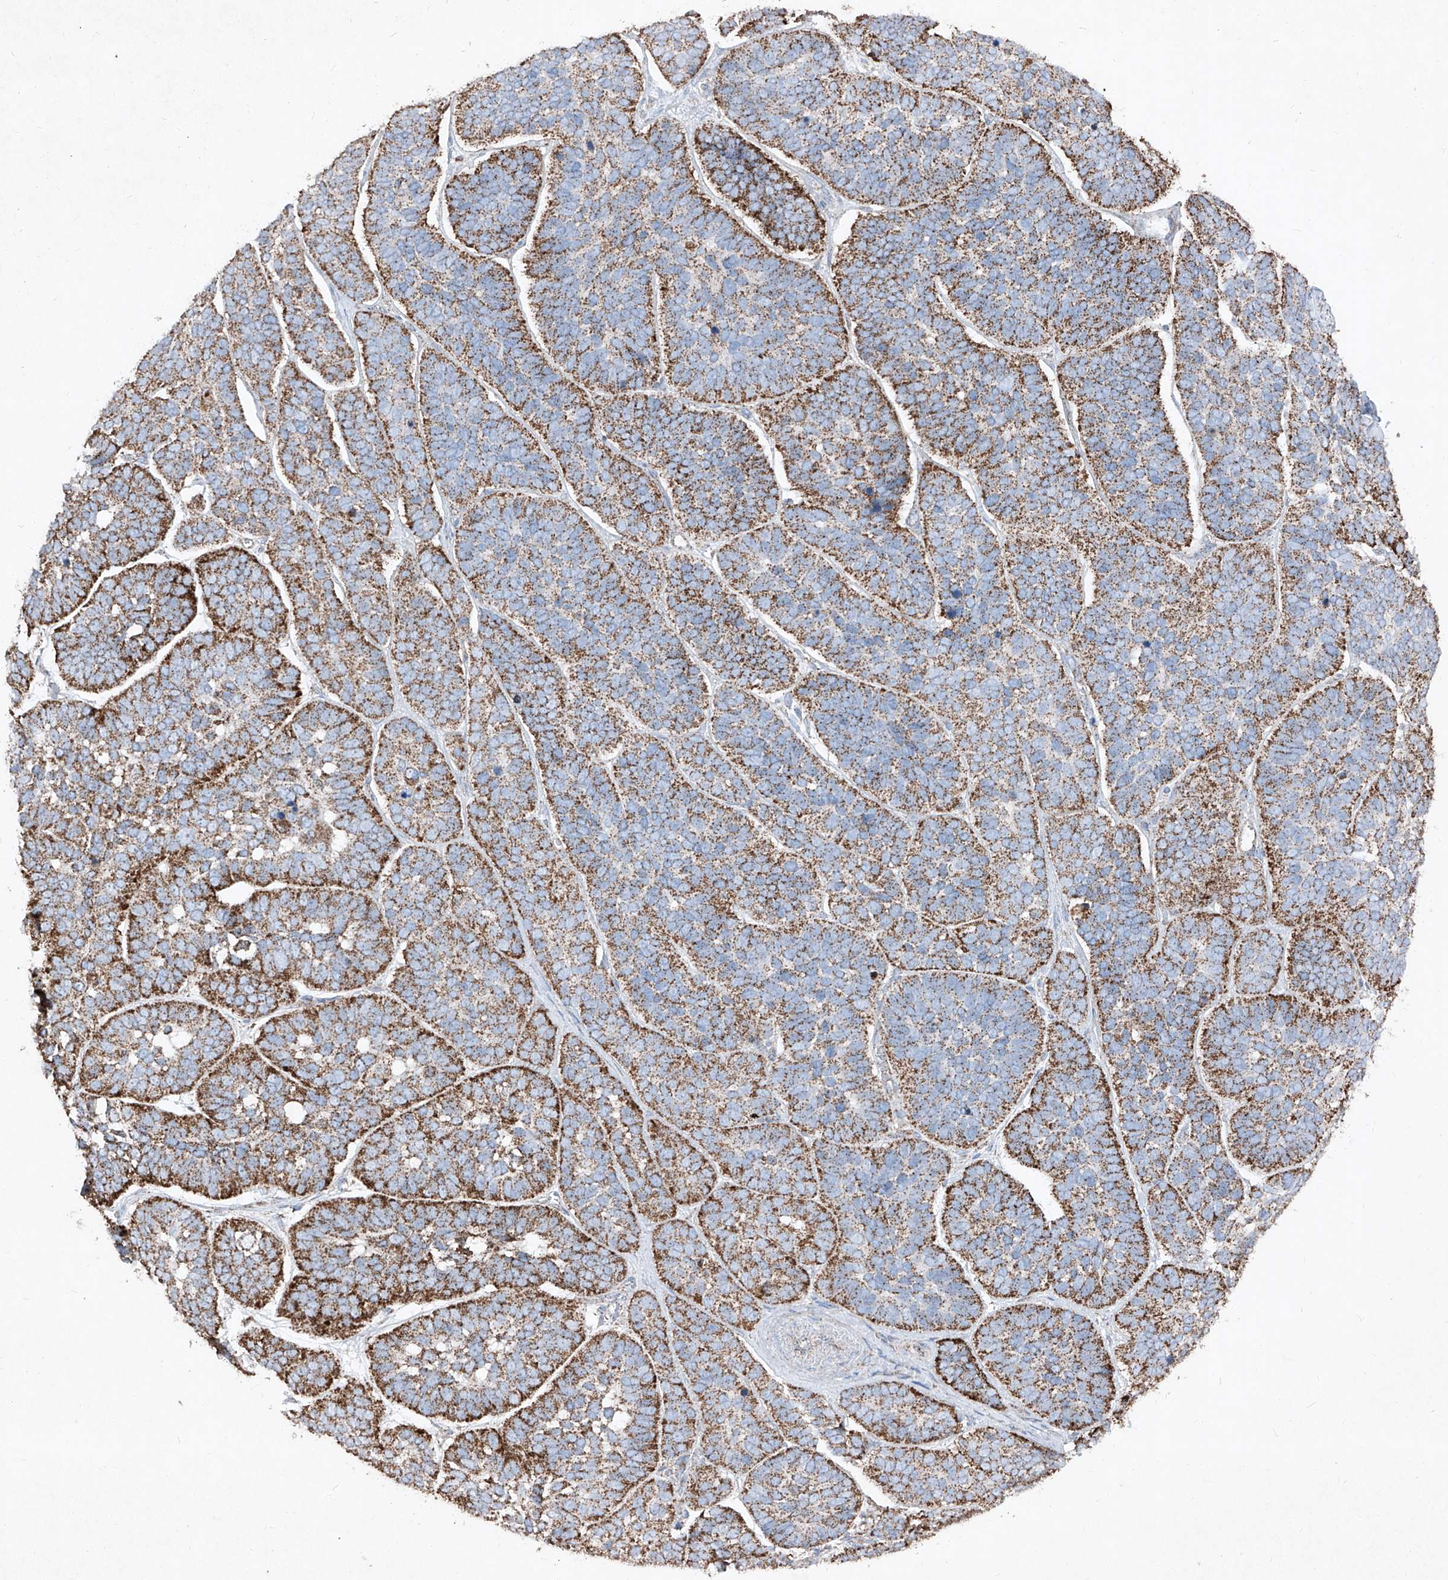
{"staining": {"intensity": "strong", "quantity": ">75%", "location": "cytoplasmic/membranous"}, "tissue": "skin cancer", "cell_type": "Tumor cells", "image_type": "cancer", "snomed": [{"axis": "morphology", "description": "Basal cell carcinoma"}, {"axis": "topography", "description": "Skin"}], "caption": "The histopathology image demonstrates staining of skin cancer (basal cell carcinoma), revealing strong cytoplasmic/membranous protein staining (brown color) within tumor cells.", "gene": "ABCD3", "patient": {"sex": "male", "age": 62}}